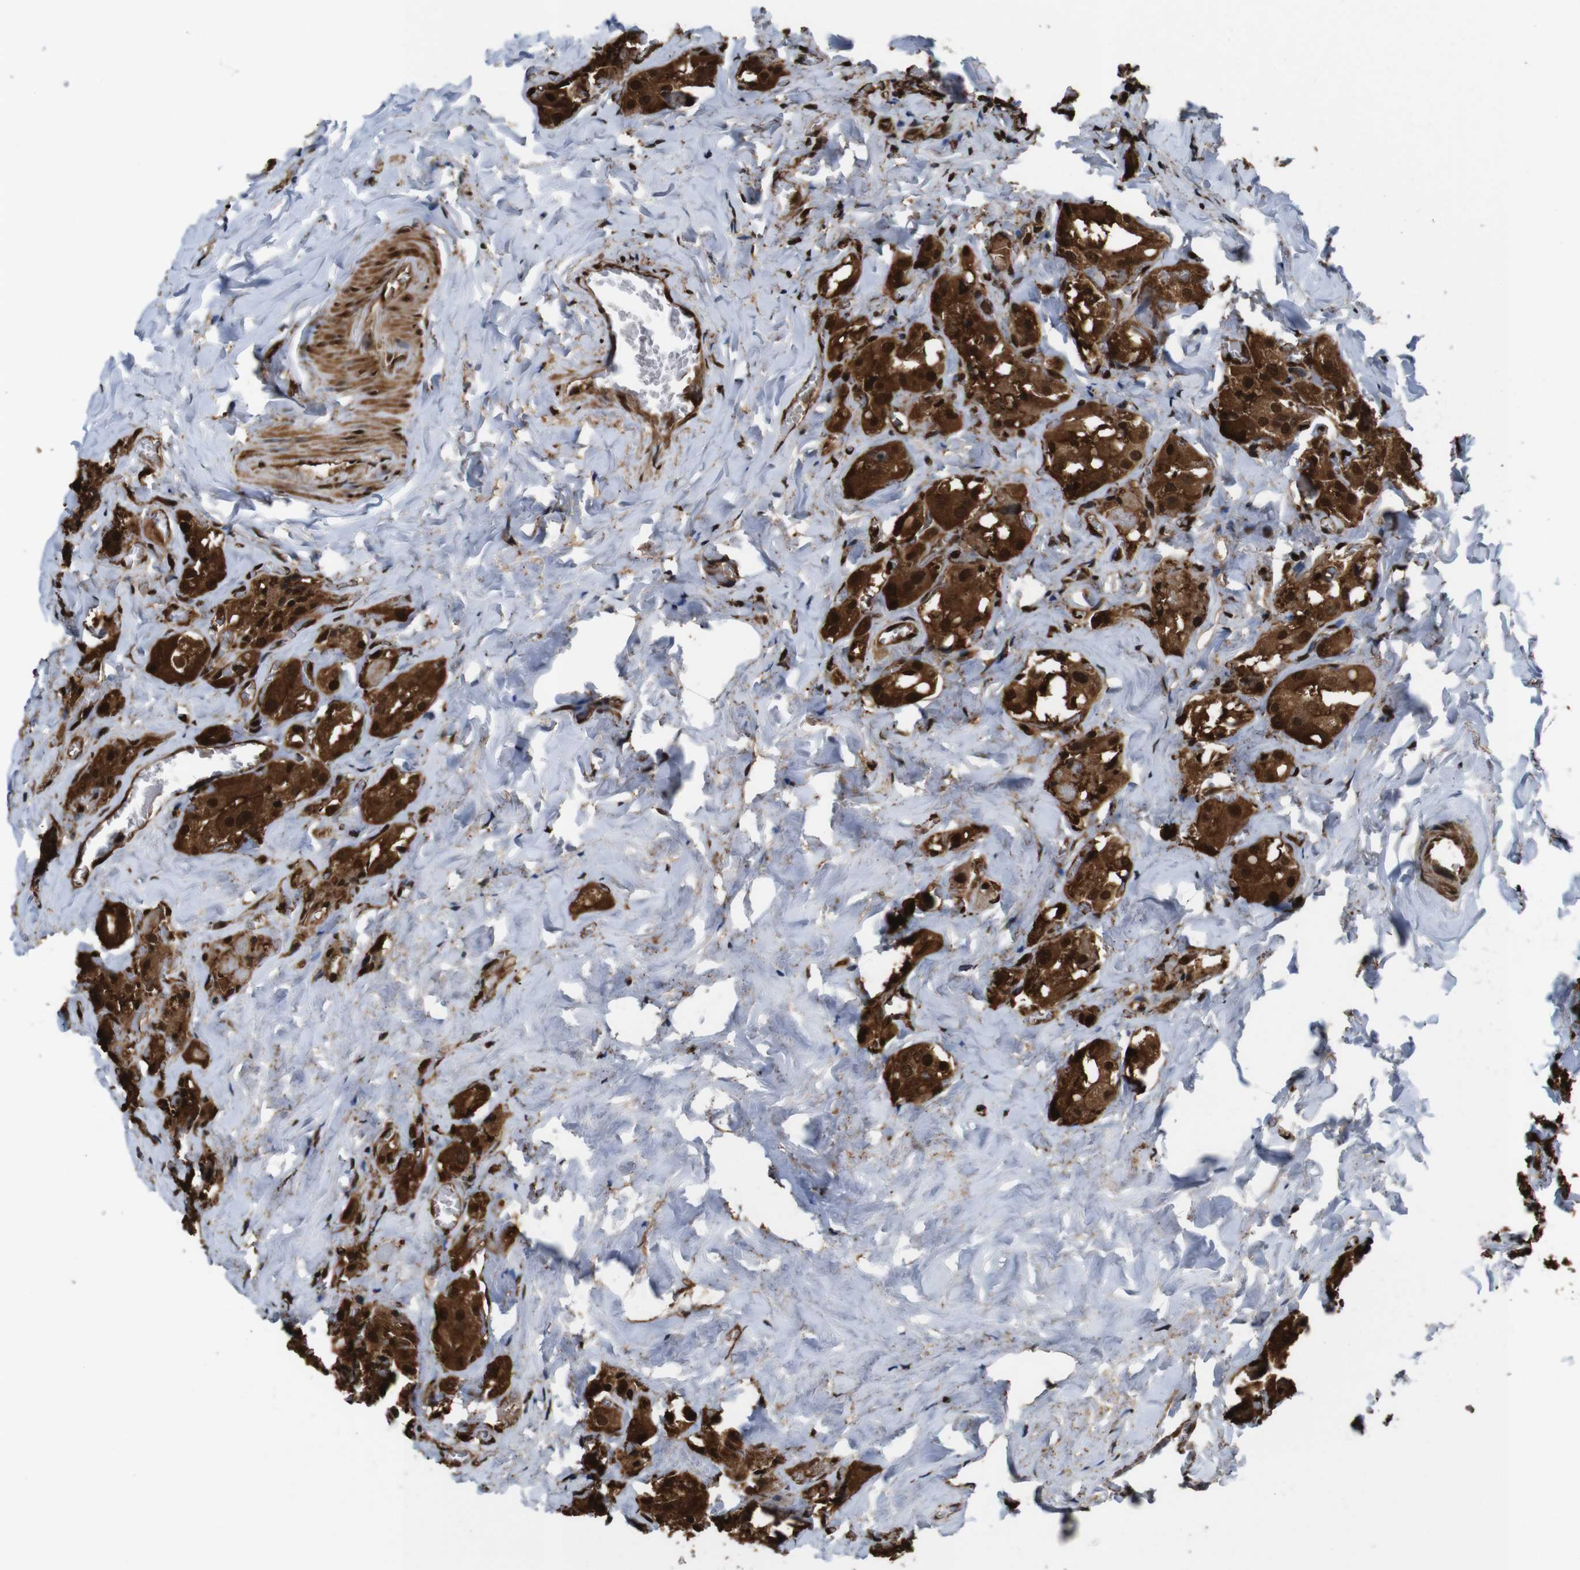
{"staining": {"intensity": "strong", "quantity": ">75%", "location": "cytoplasmic/membranous,nuclear"}, "tissue": "parathyroid gland", "cell_type": "Glandular cells", "image_type": "normal", "snomed": [{"axis": "morphology", "description": "Normal tissue, NOS"}, {"axis": "morphology", "description": "Atrophy, NOS"}, {"axis": "topography", "description": "Parathyroid gland"}], "caption": "Protein positivity by immunohistochemistry (IHC) displays strong cytoplasmic/membranous,nuclear staining in approximately >75% of glandular cells in benign parathyroid gland. (DAB = brown stain, brightfield microscopy at high magnification).", "gene": "VCP", "patient": {"sex": "female", "age": 54}}